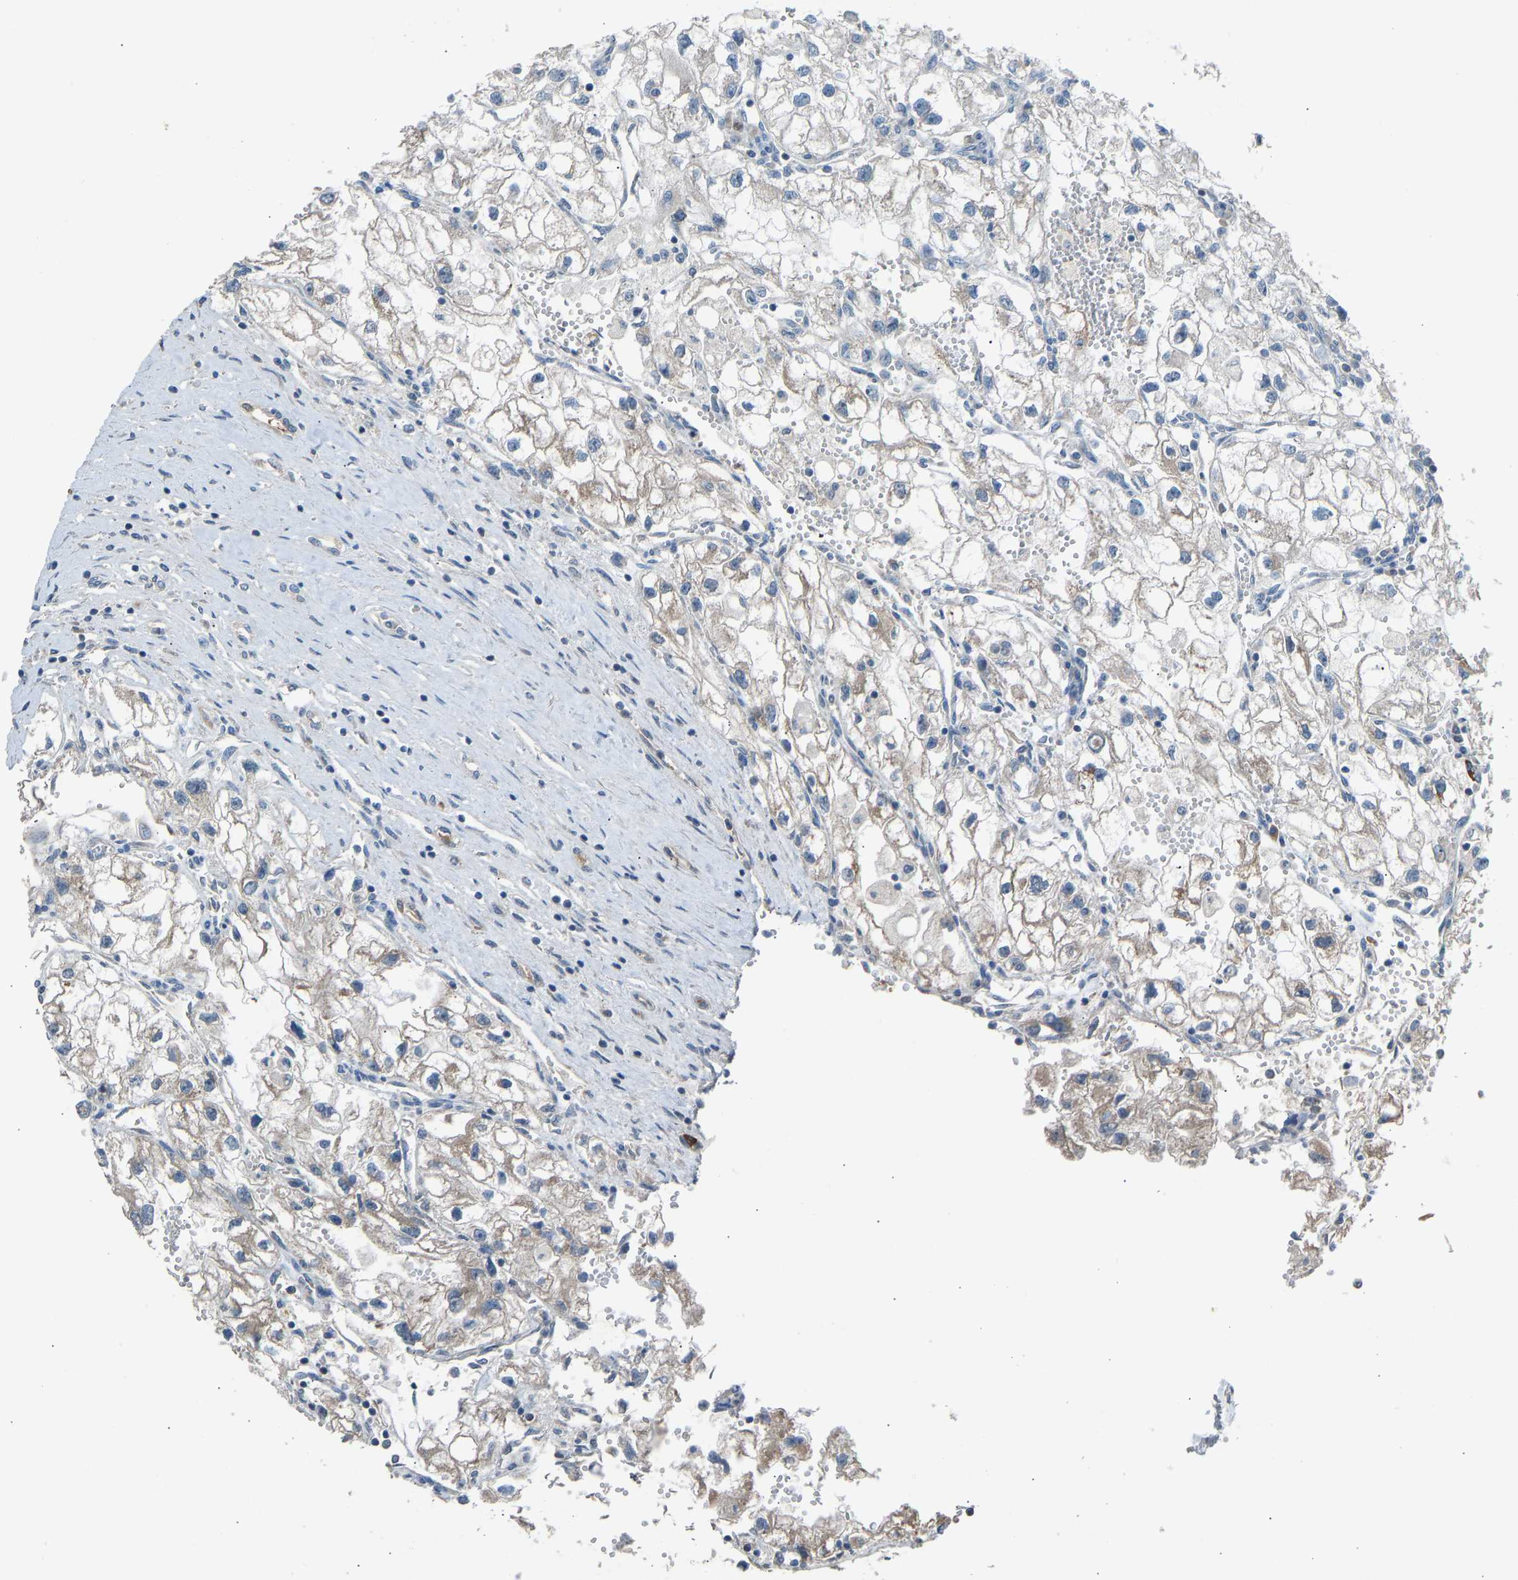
{"staining": {"intensity": "negative", "quantity": "none", "location": "none"}, "tissue": "renal cancer", "cell_type": "Tumor cells", "image_type": "cancer", "snomed": [{"axis": "morphology", "description": "Adenocarcinoma, NOS"}, {"axis": "topography", "description": "Kidney"}], "caption": "High magnification brightfield microscopy of renal adenocarcinoma stained with DAB (brown) and counterstained with hematoxylin (blue): tumor cells show no significant positivity.", "gene": "TGFBR3", "patient": {"sex": "female", "age": 70}}